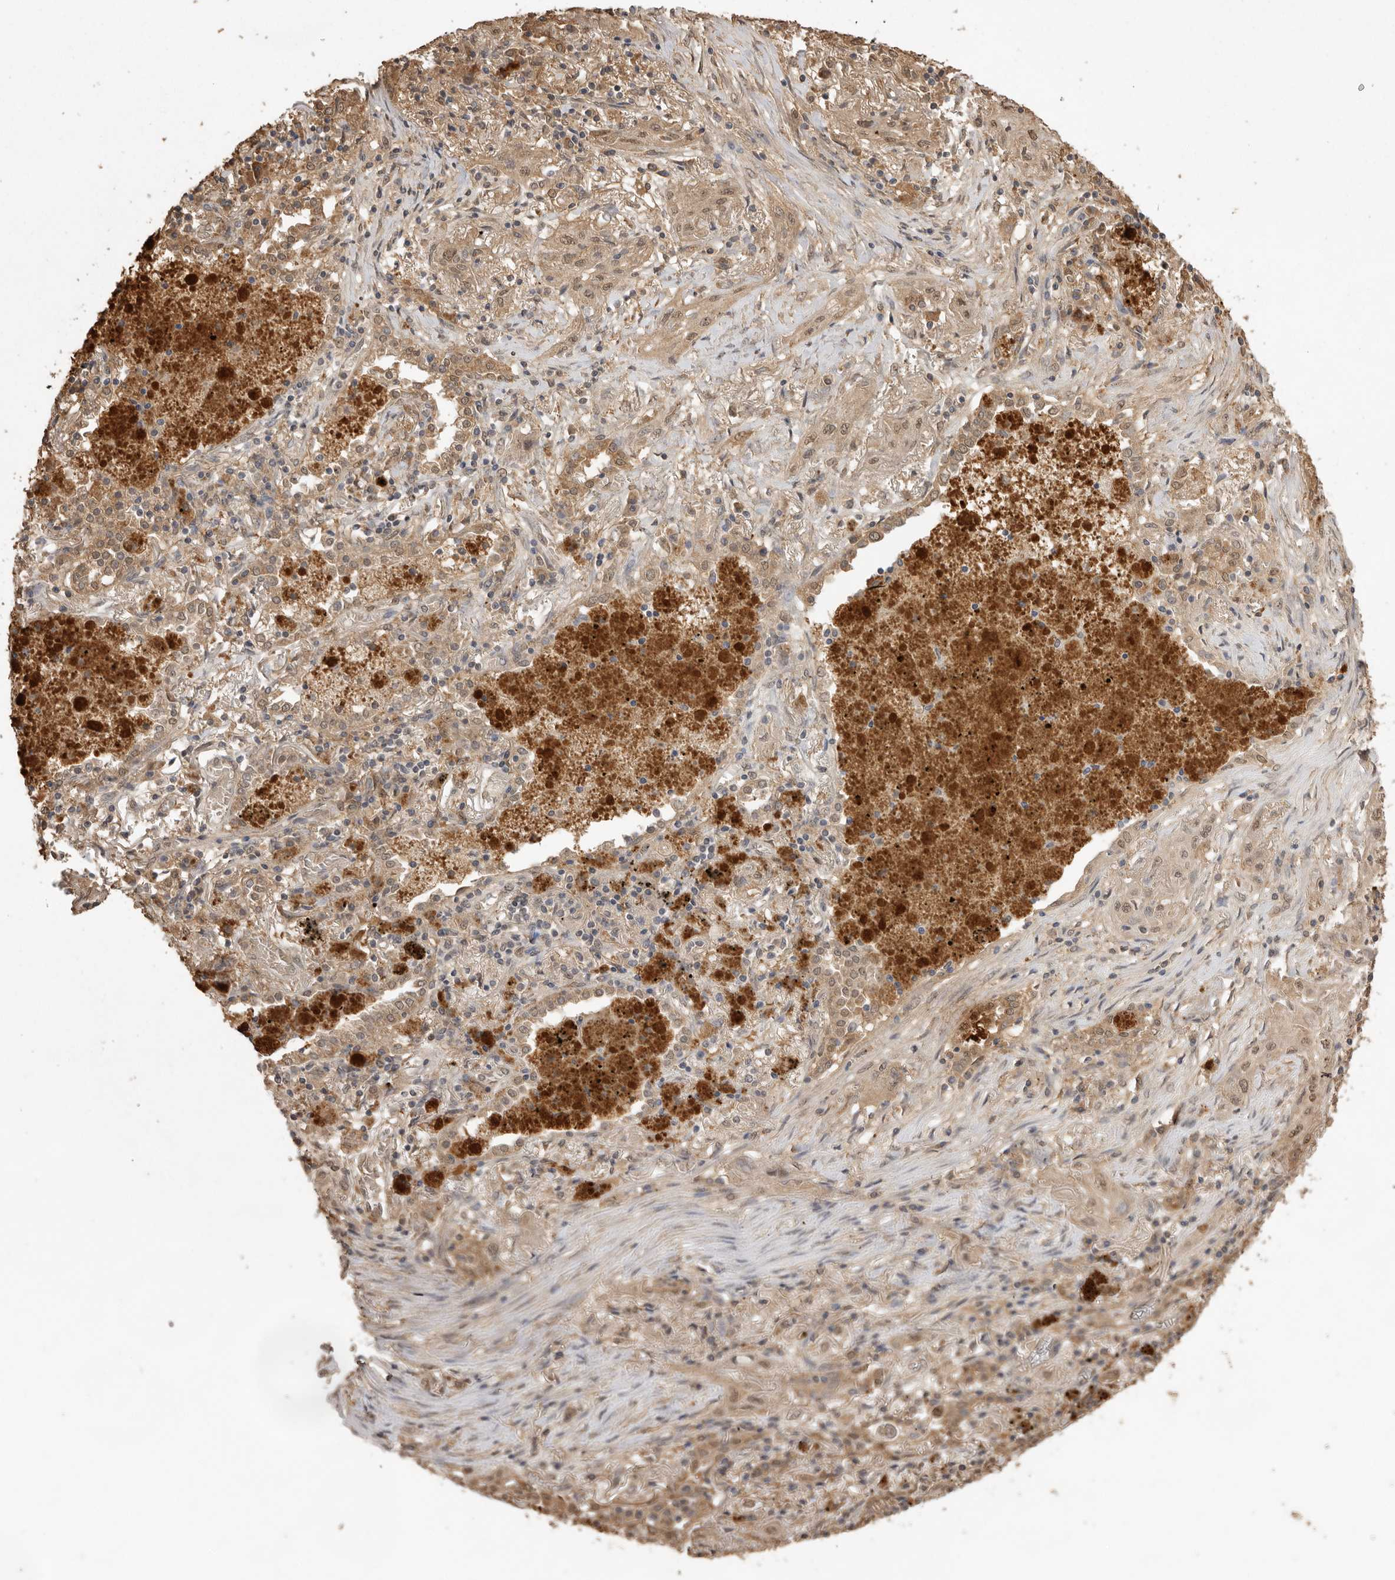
{"staining": {"intensity": "moderate", "quantity": ">75%", "location": "nuclear"}, "tissue": "lung cancer", "cell_type": "Tumor cells", "image_type": "cancer", "snomed": [{"axis": "morphology", "description": "Squamous cell carcinoma, NOS"}, {"axis": "topography", "description": "Lung"}], "caption": "Moderate nuclear protein staining is seen in about >75% of tumor cells in lung cancer.", "gene": "JAG2", "patient": {"sex": "female", "age": 47}}